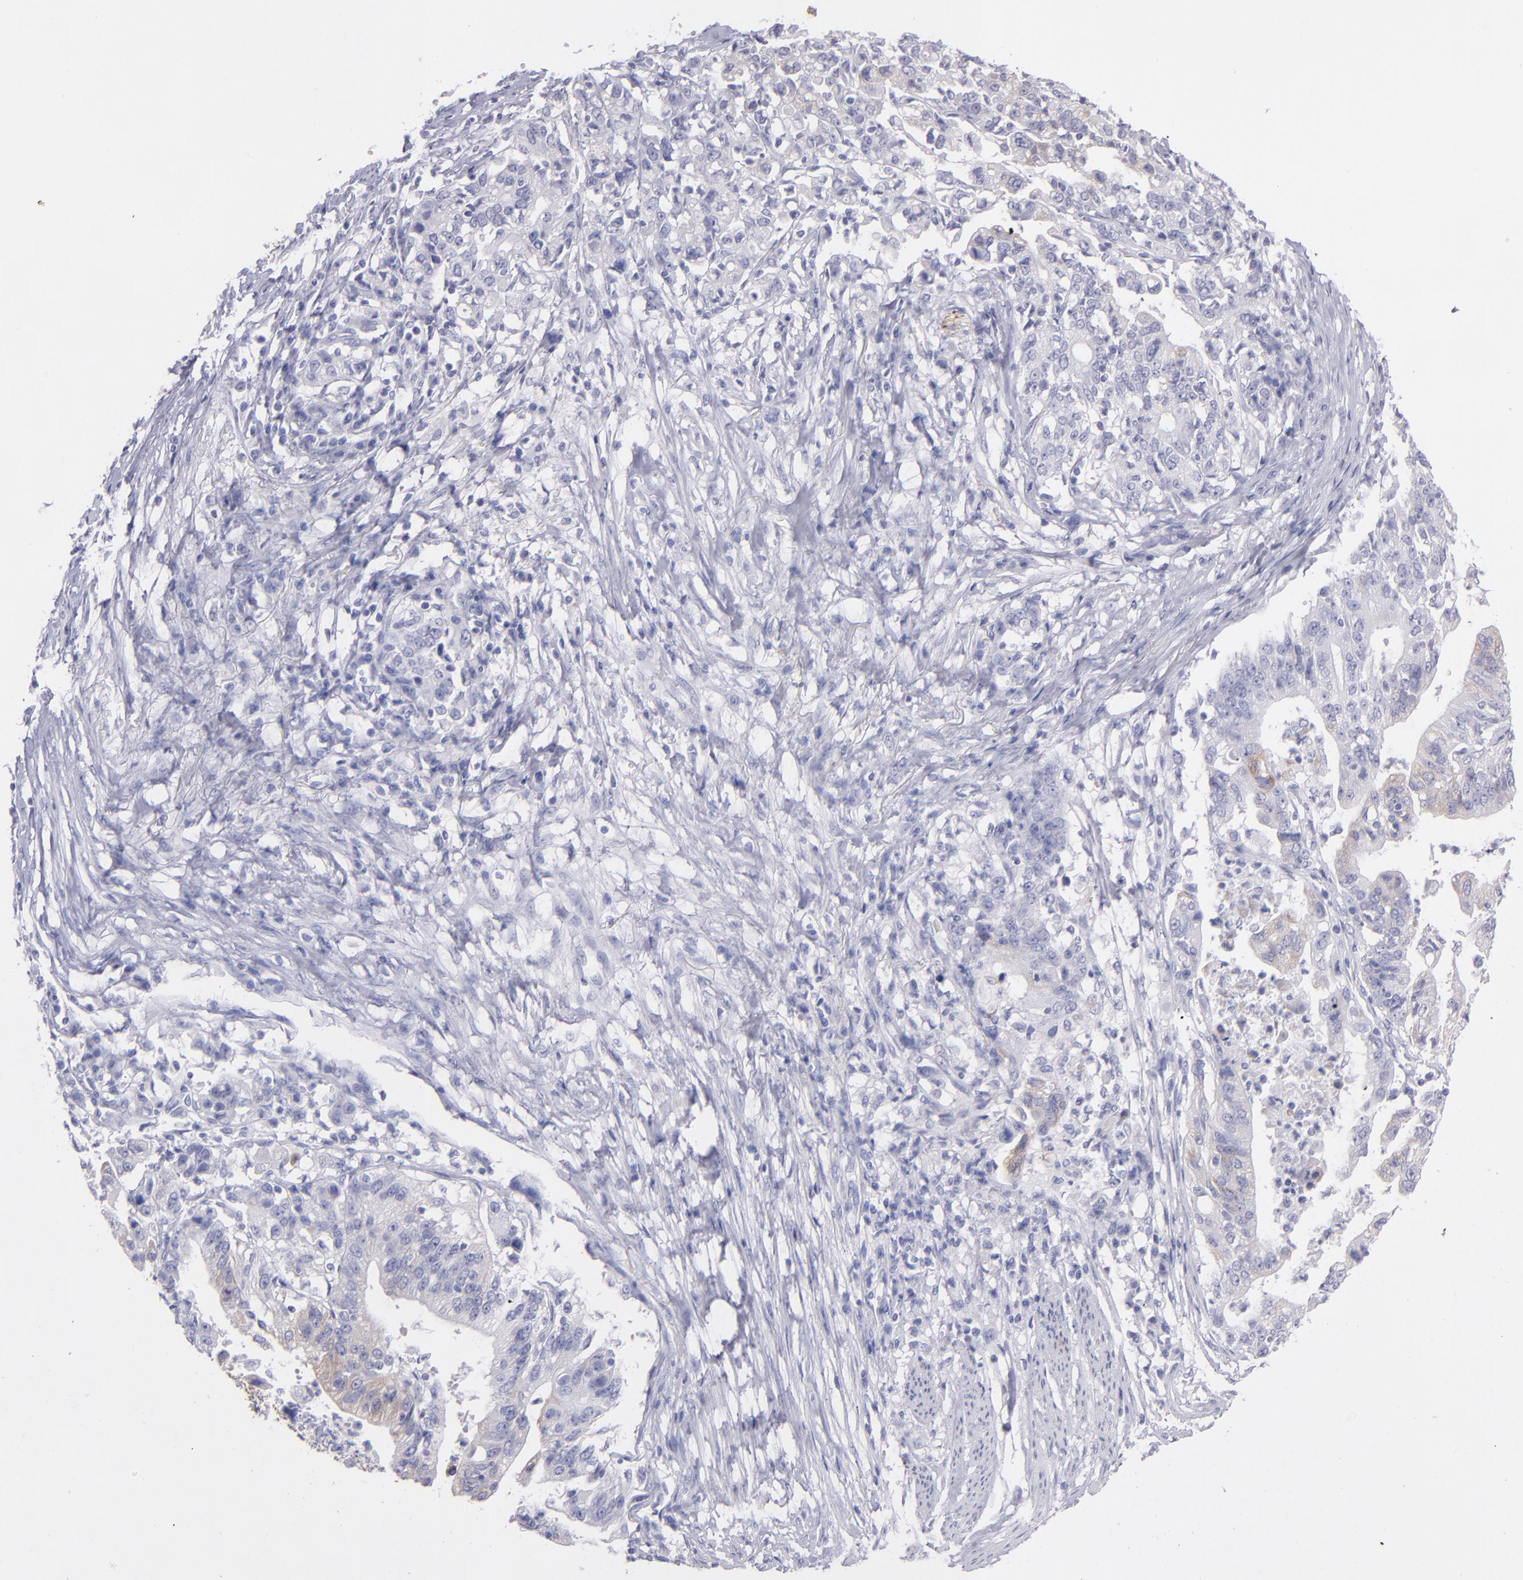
{"staining": {"intensity": "negative", "quantity": "none", "location": "none"}, "tissue": "stomach cancer", "cell_type": "Tumor cells", "image_type": "cancer", "snomed": [{"axis": "morphology", "description": "Adenocarcinoma, NOS"}, {"axis": "topography", "description": "Stomach, upper"}], "caption": "This is an immunohistochemistry (IHC) image of stomach cancer. There is no positivity in tumor cells.", "gene": "SNAP25", "patient": {"sex": "female", "age": 50}}